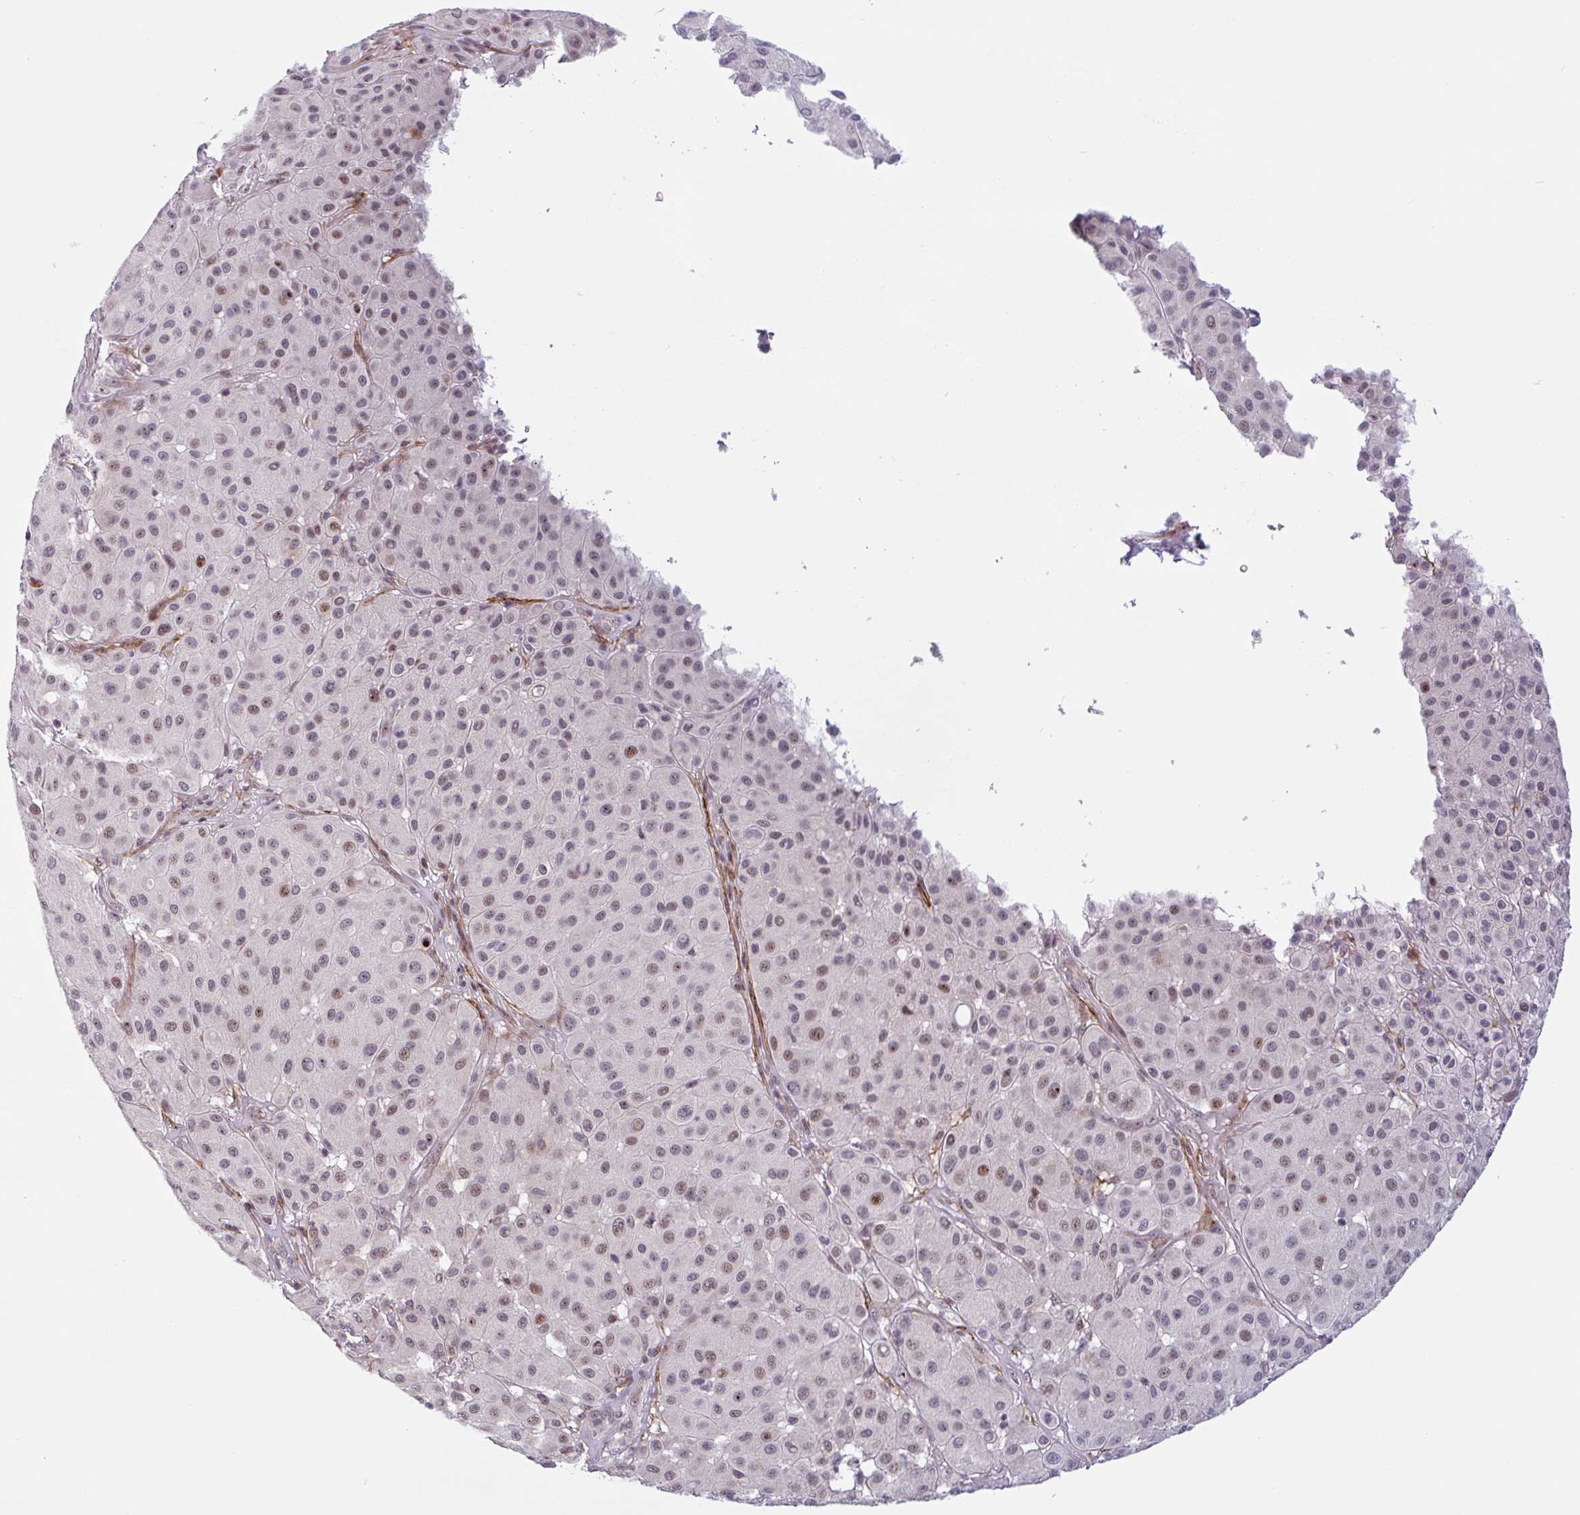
{"staining": {"intensity": "moderate", "quantity": "25%-75%", "location": "nuclear"}, "tissue": "melanoma", "cell_type": "Tumor cells", "image_type": "cancer", "snomed": [{"axis": "morphology", "description": "Malignant melanoma, Metastatic site"}, {"axis": "topography", "description": "Smooth muscle"}], "caption": "Immunohistochemical staining of human malignant melanoma (metastatic site) shows medium levels of moderate nuclear staining in approximately 25%-75% of tumor cells.", "gene": "TMEM119", "patient": {"sex": "male", "age": 41}}